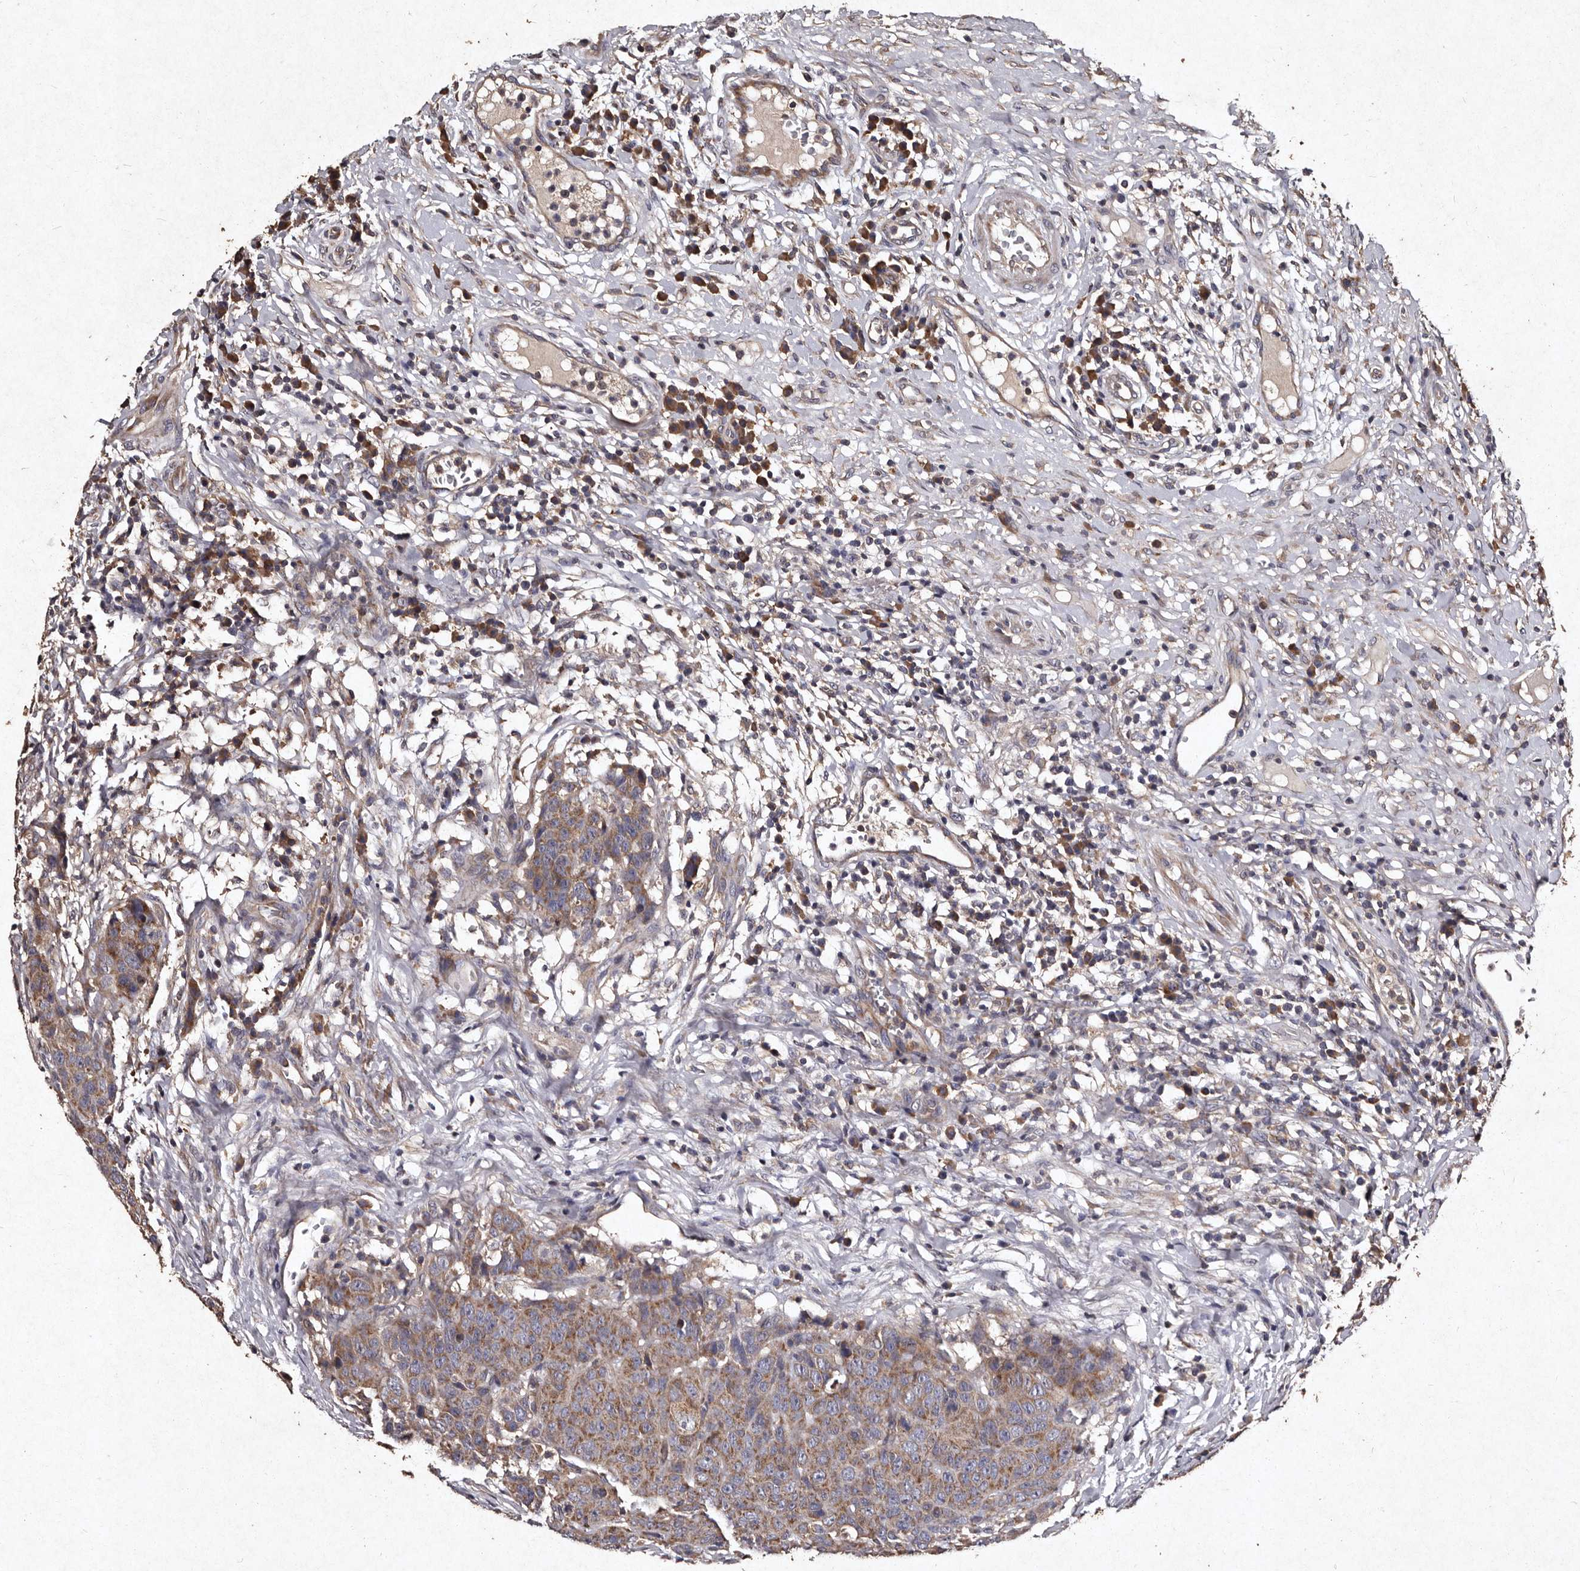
{"staining": {"intensity": "moderate", "quantity": ">75%", "location": "cytoplasmic/membranous"}, "tissue": "head and neck cancer", "cell_type": "Tumor cells", "image_type": "cancer", "snomed": [{"axis": "morphology", "description": "Squamous cell carcinoma, NOS"}, {"axis": "topography", "description": "Head-Neck"}], "caption": "Head and neck cancer (squamous cell carcinoma) stained with a protein marker exhibits moderate staining in tumor cells.", "gene": "TFB1M", "patient": {"sex": "male", "age": 66}}